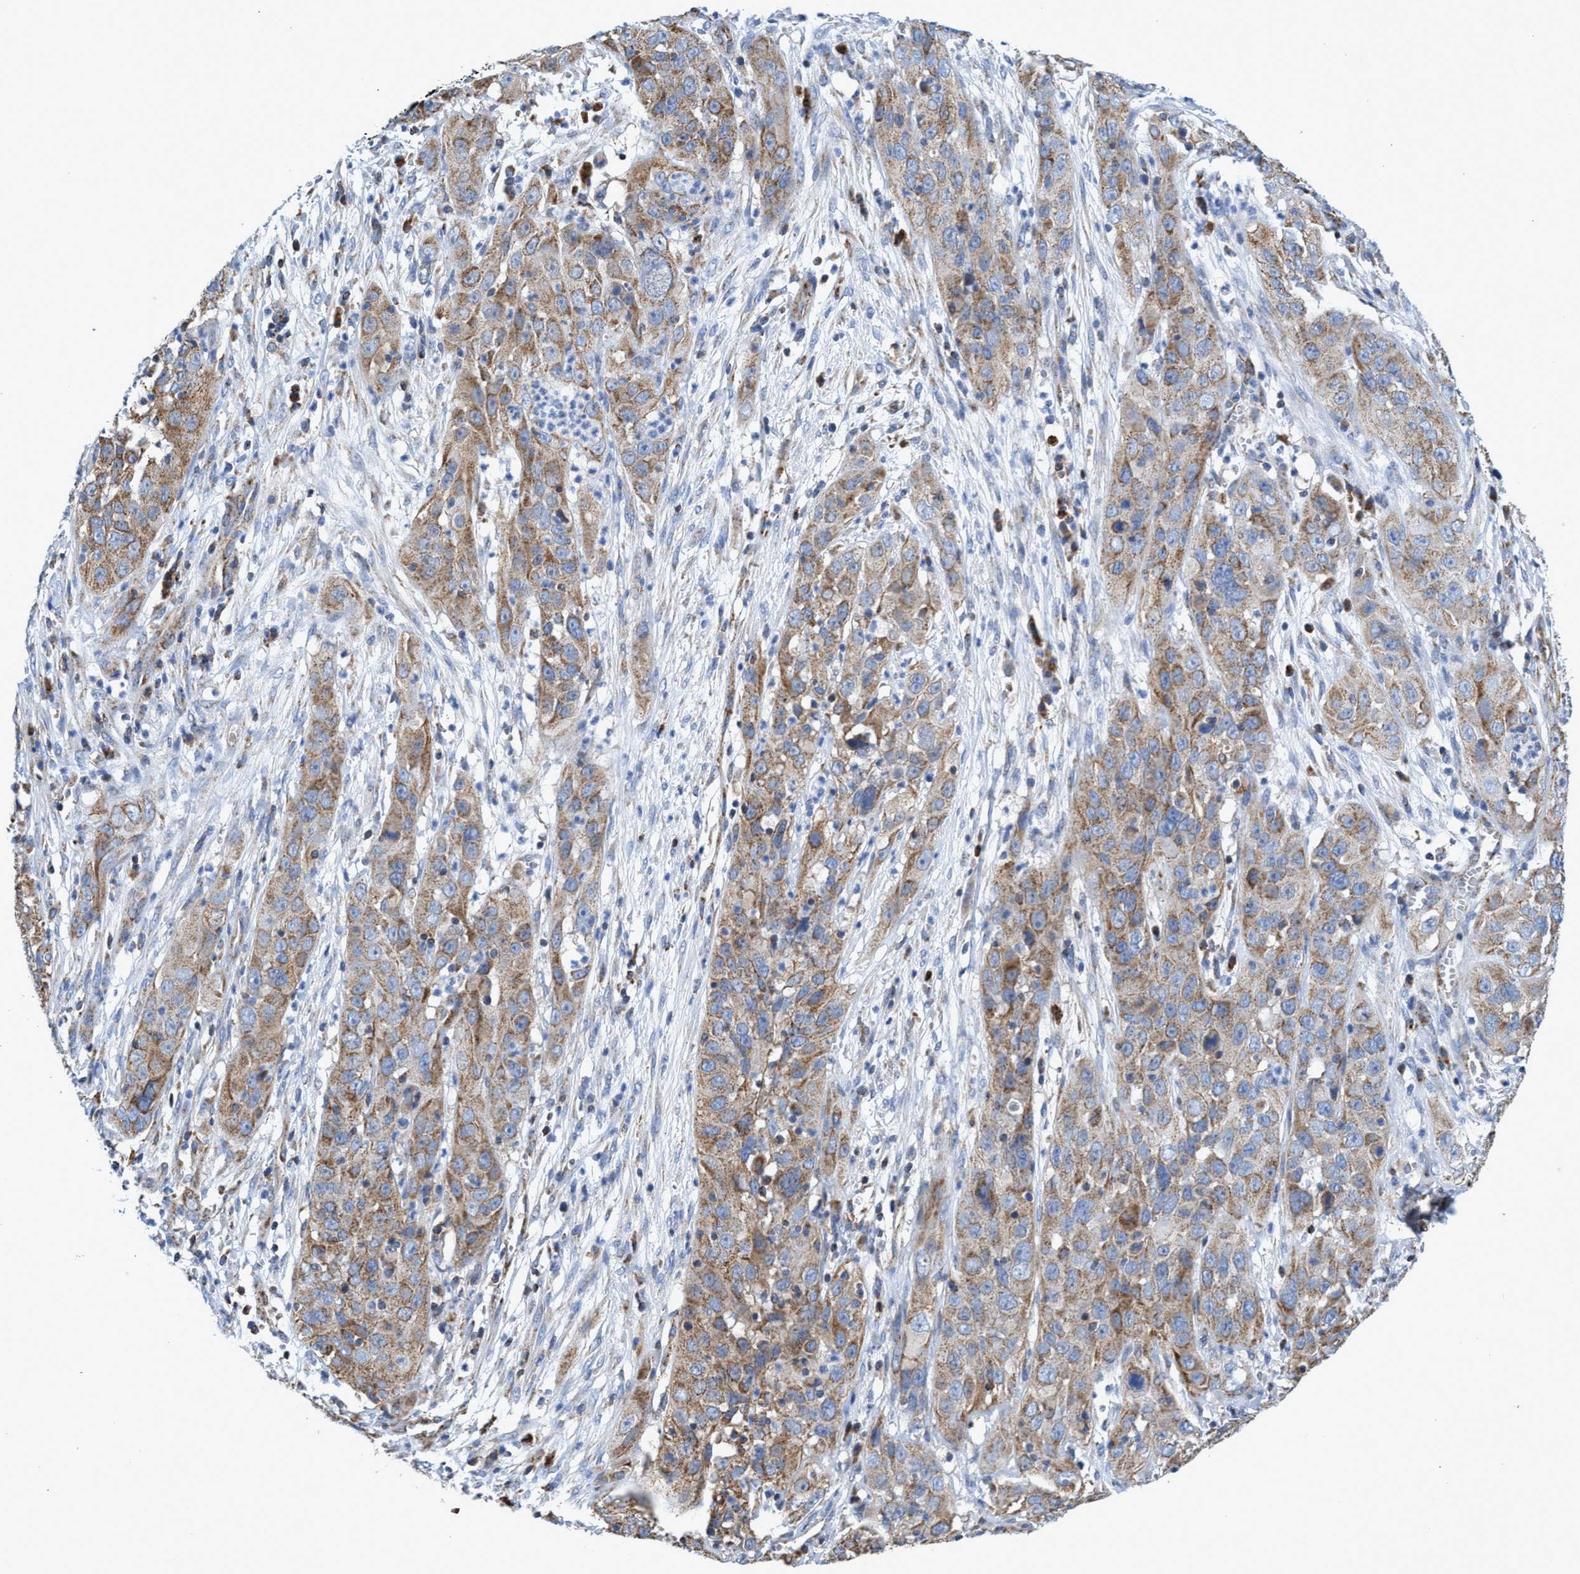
{"staining": {"intensity": "moderate", "quantity": "25%-75%", "location": "cytoplasmic/membranous"}, "tissue": "cervical cancer", "cell_type": "Tumor cells", "image_type": "cancer", "snomed": [{"axis": "morphology", "description": "Squamous cell carcinoma, NOS"}, {"axis": "topography", "description": "Cervix"}], "caption": "Cervical squamous cell carcinoma tissue demonstrates moderate cytoplasmic/membranous expression in about 25%-75% of tumor cells, visualized by immunohistochemistry.", "gene": "CRYZ", "patient": {"sex": "female", "age": 32}}